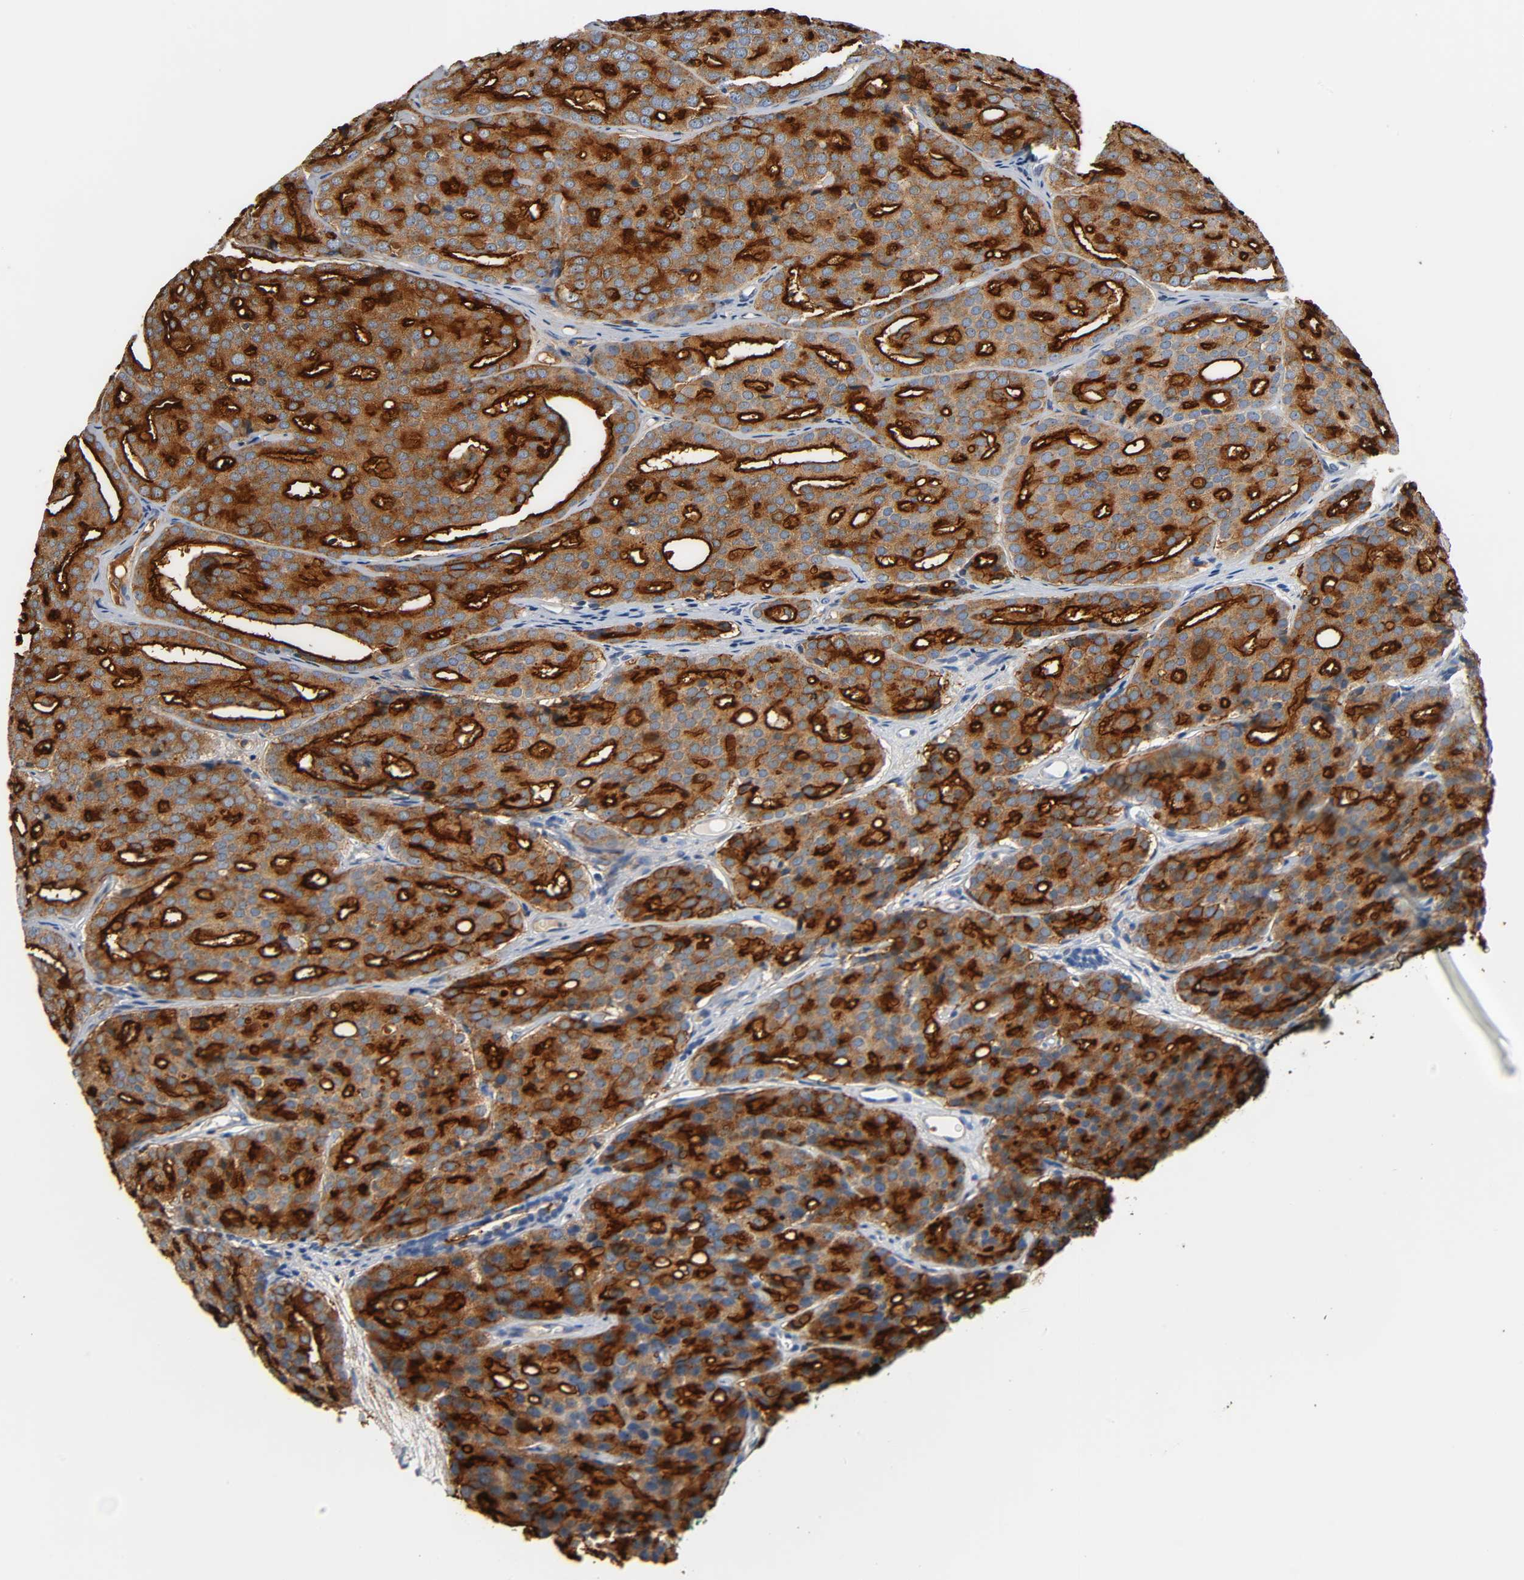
{"staining": {"intensity": "strong", "quantity": ">75%", "location": "cytoplasmic/membranous"}, "tissue": "prostate cancer", "cell_type": "Tumor cells", "image_type": "cancer", "snomed": [{"axis": "morphology", "description": "Adenocarcinoma, High grade"}, {"axis": "topography", "description": "Prostate"}], "caption": "Prostate cancer was stained to show a protein in brown. There is high levels of strong cytoplasmic/membranous positivity in about >75% of tumor cells.", "gene": "ANPEP", "patient": {"sex": "male", "age": 64}}